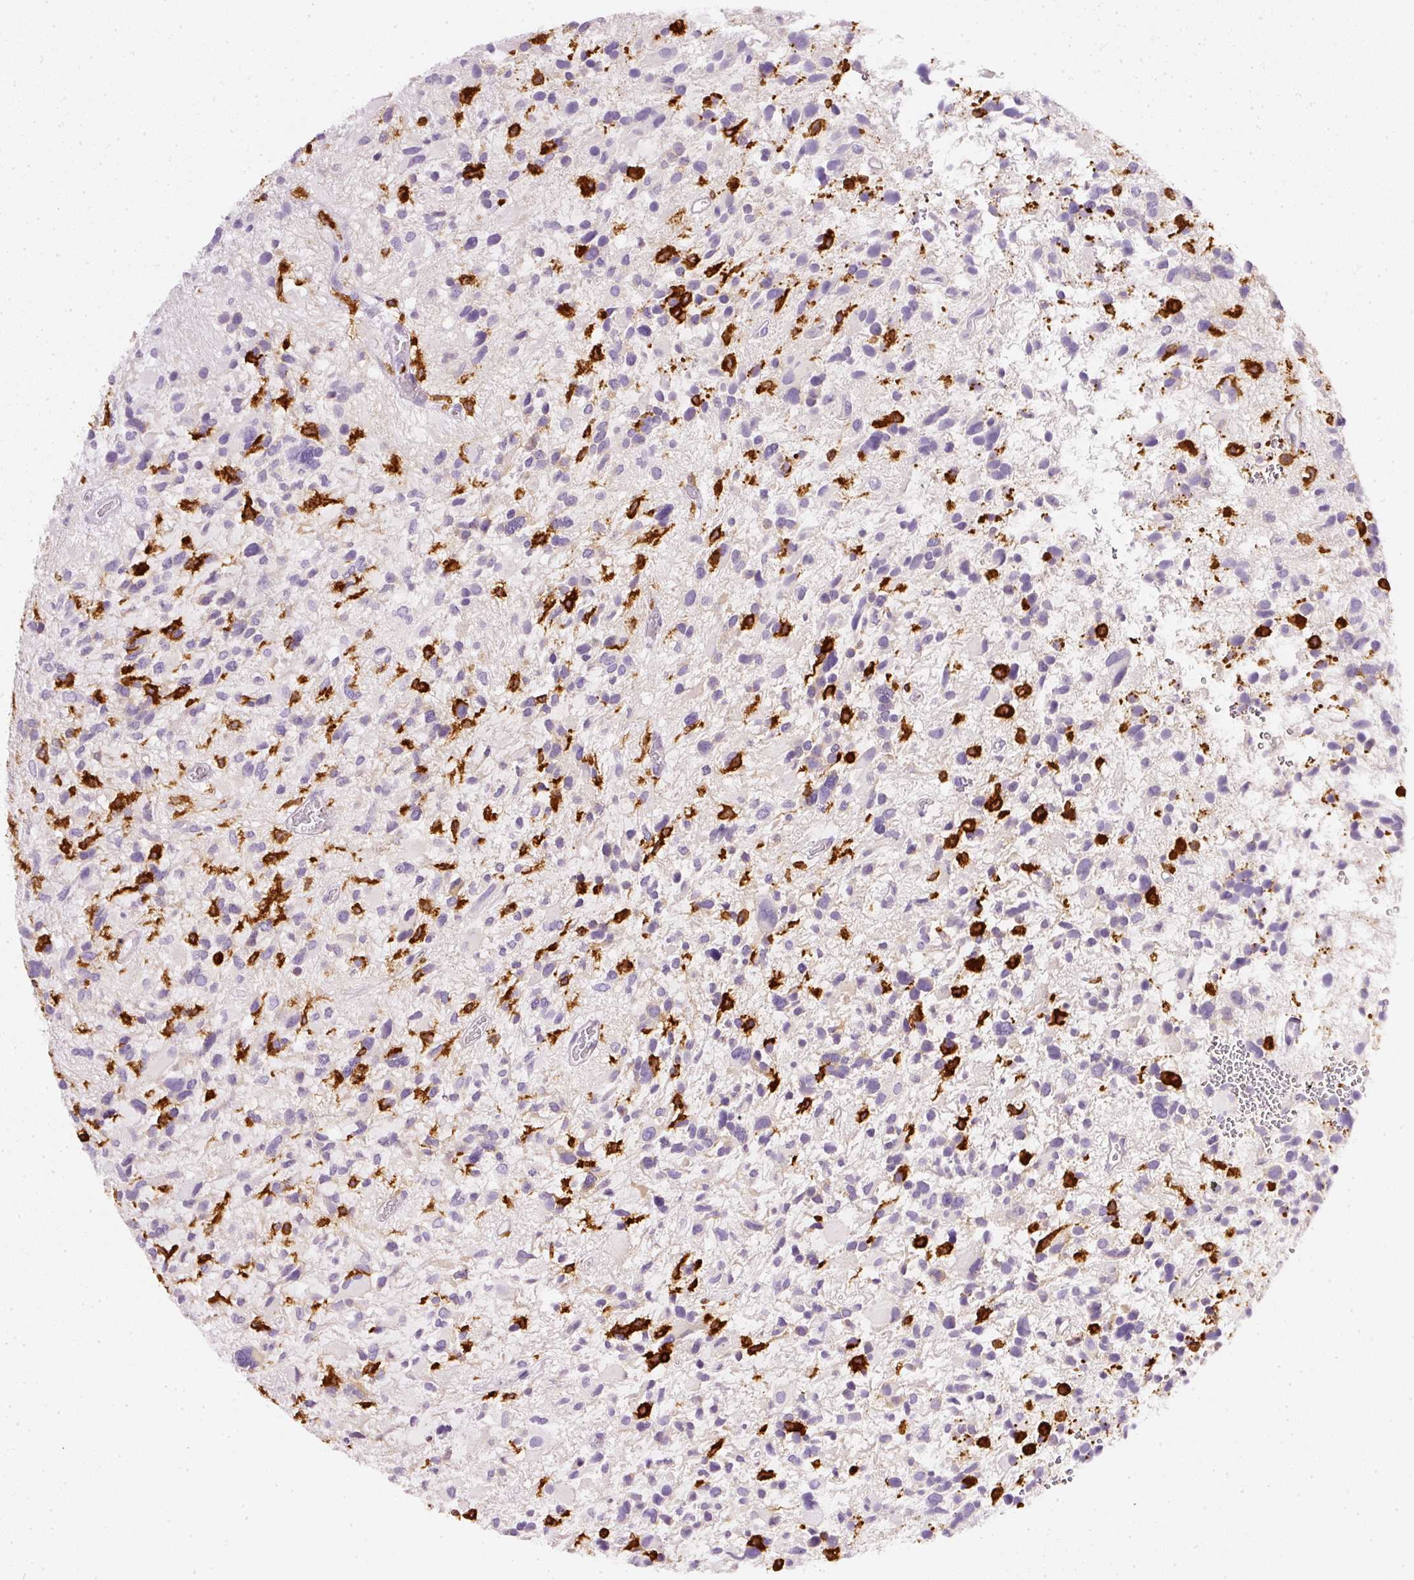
{"staining": {"intensity": "negative", "quantity": "none", "location": "none"}, "tissue": "glioma", "cell_type": "Tumor cells", "image_type": "cancer", "snomed": [{"axis": "morphology", "description": "Glioma, malignant, High grade"}, {"axis": "topography", "description": "Brain"}], "caption": "Protein analysis of malignant glioma (high-grade) exhibits no significant expression in tumor cells.", "gene": "EVL", "patient": {"sex": "female", "age": 11}}